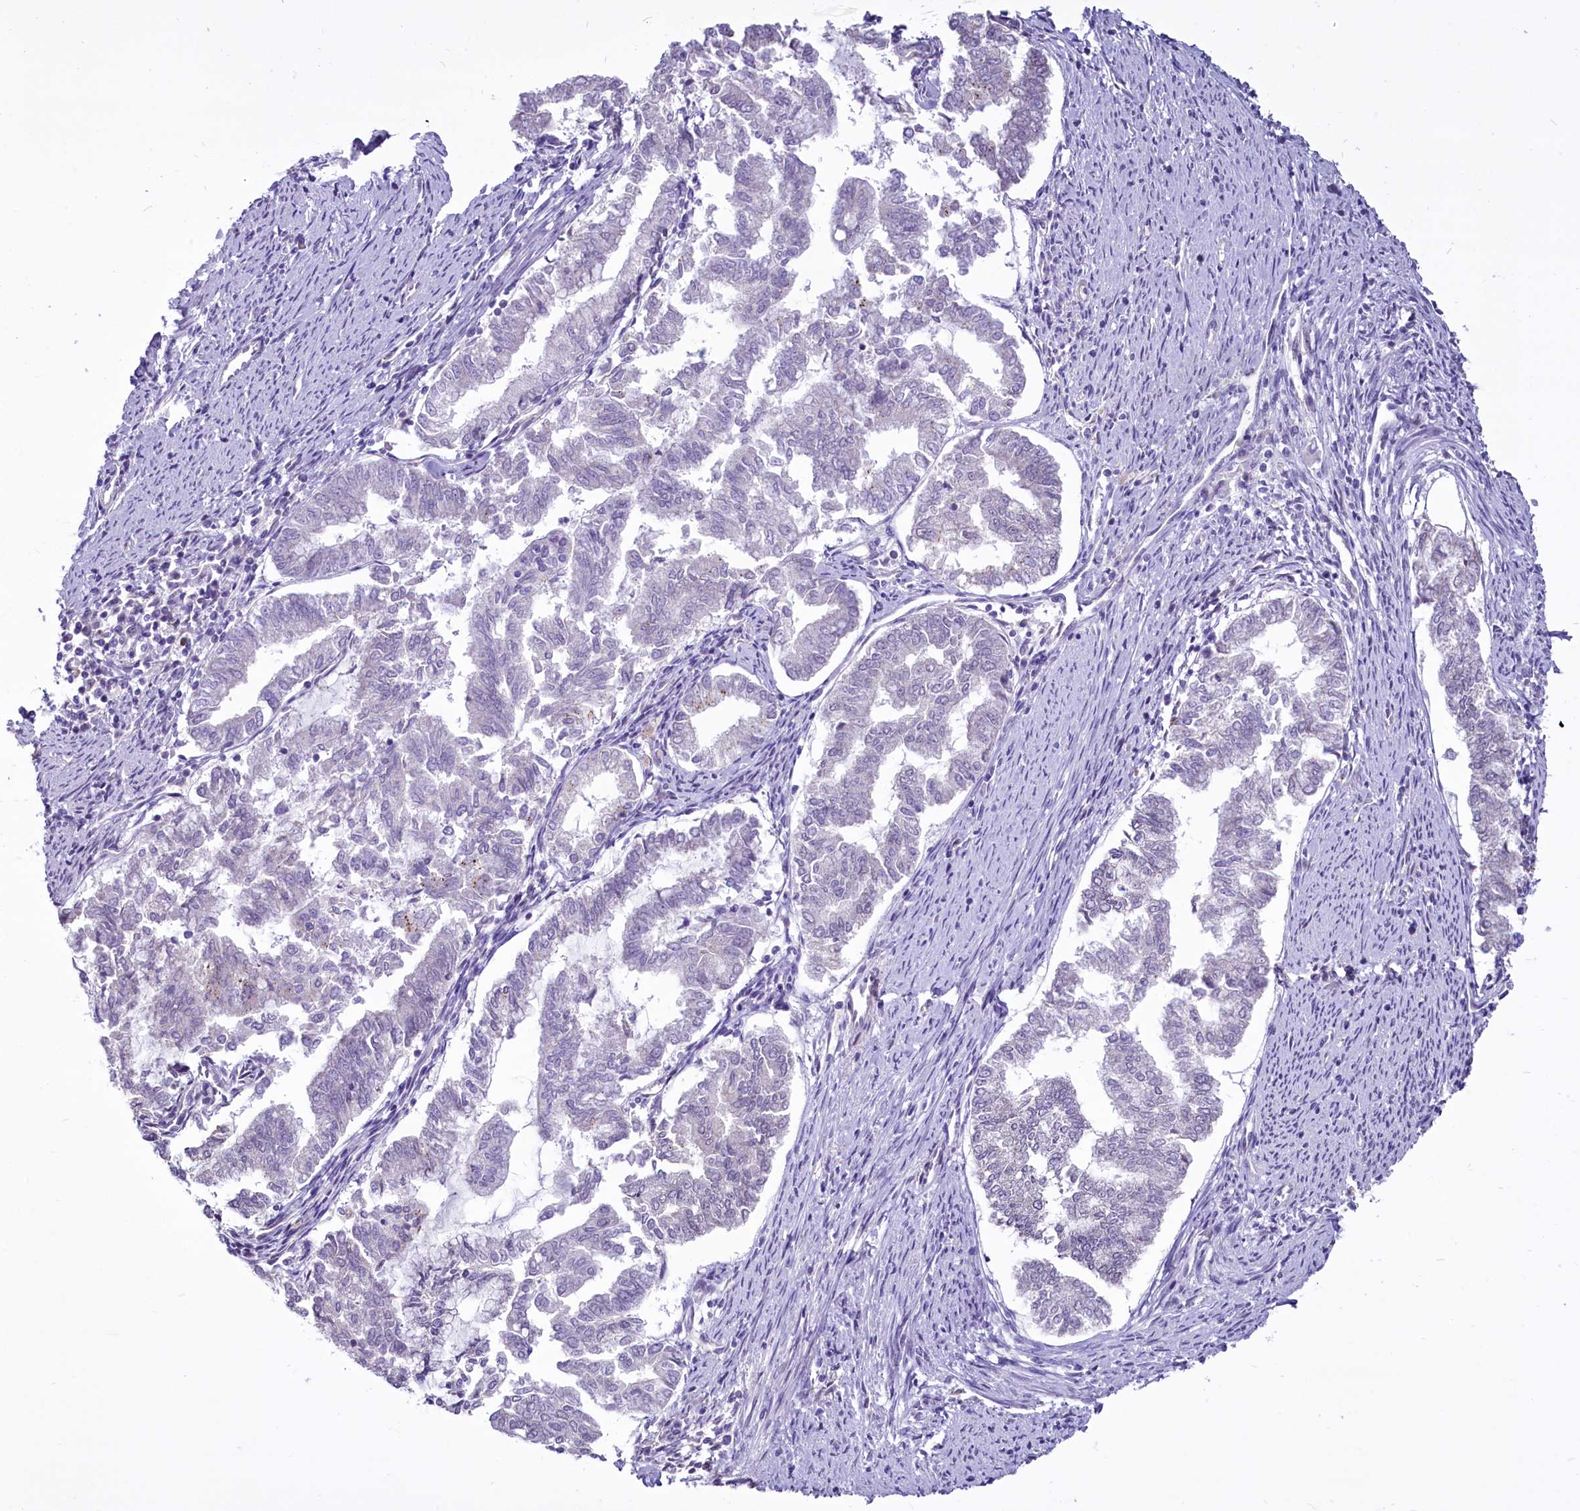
{"staining": {"intensity": "negative", "quantity": "none", "location": "none"}, "tissue": "endometrial cancer", "cell_type": "Tumor cells", "image_type": "cancer", "snomed": [{"axis": "morphology", "description": "Adenocarcinoma, NOS"}, {"axis": "topography", "description": "Endometrium"}], "caption": "Tumor cells show no significant expression in endometrial adenocarcinoma.", "gene": "BANK1", "patient": {"sex": "female", "age": 79}}